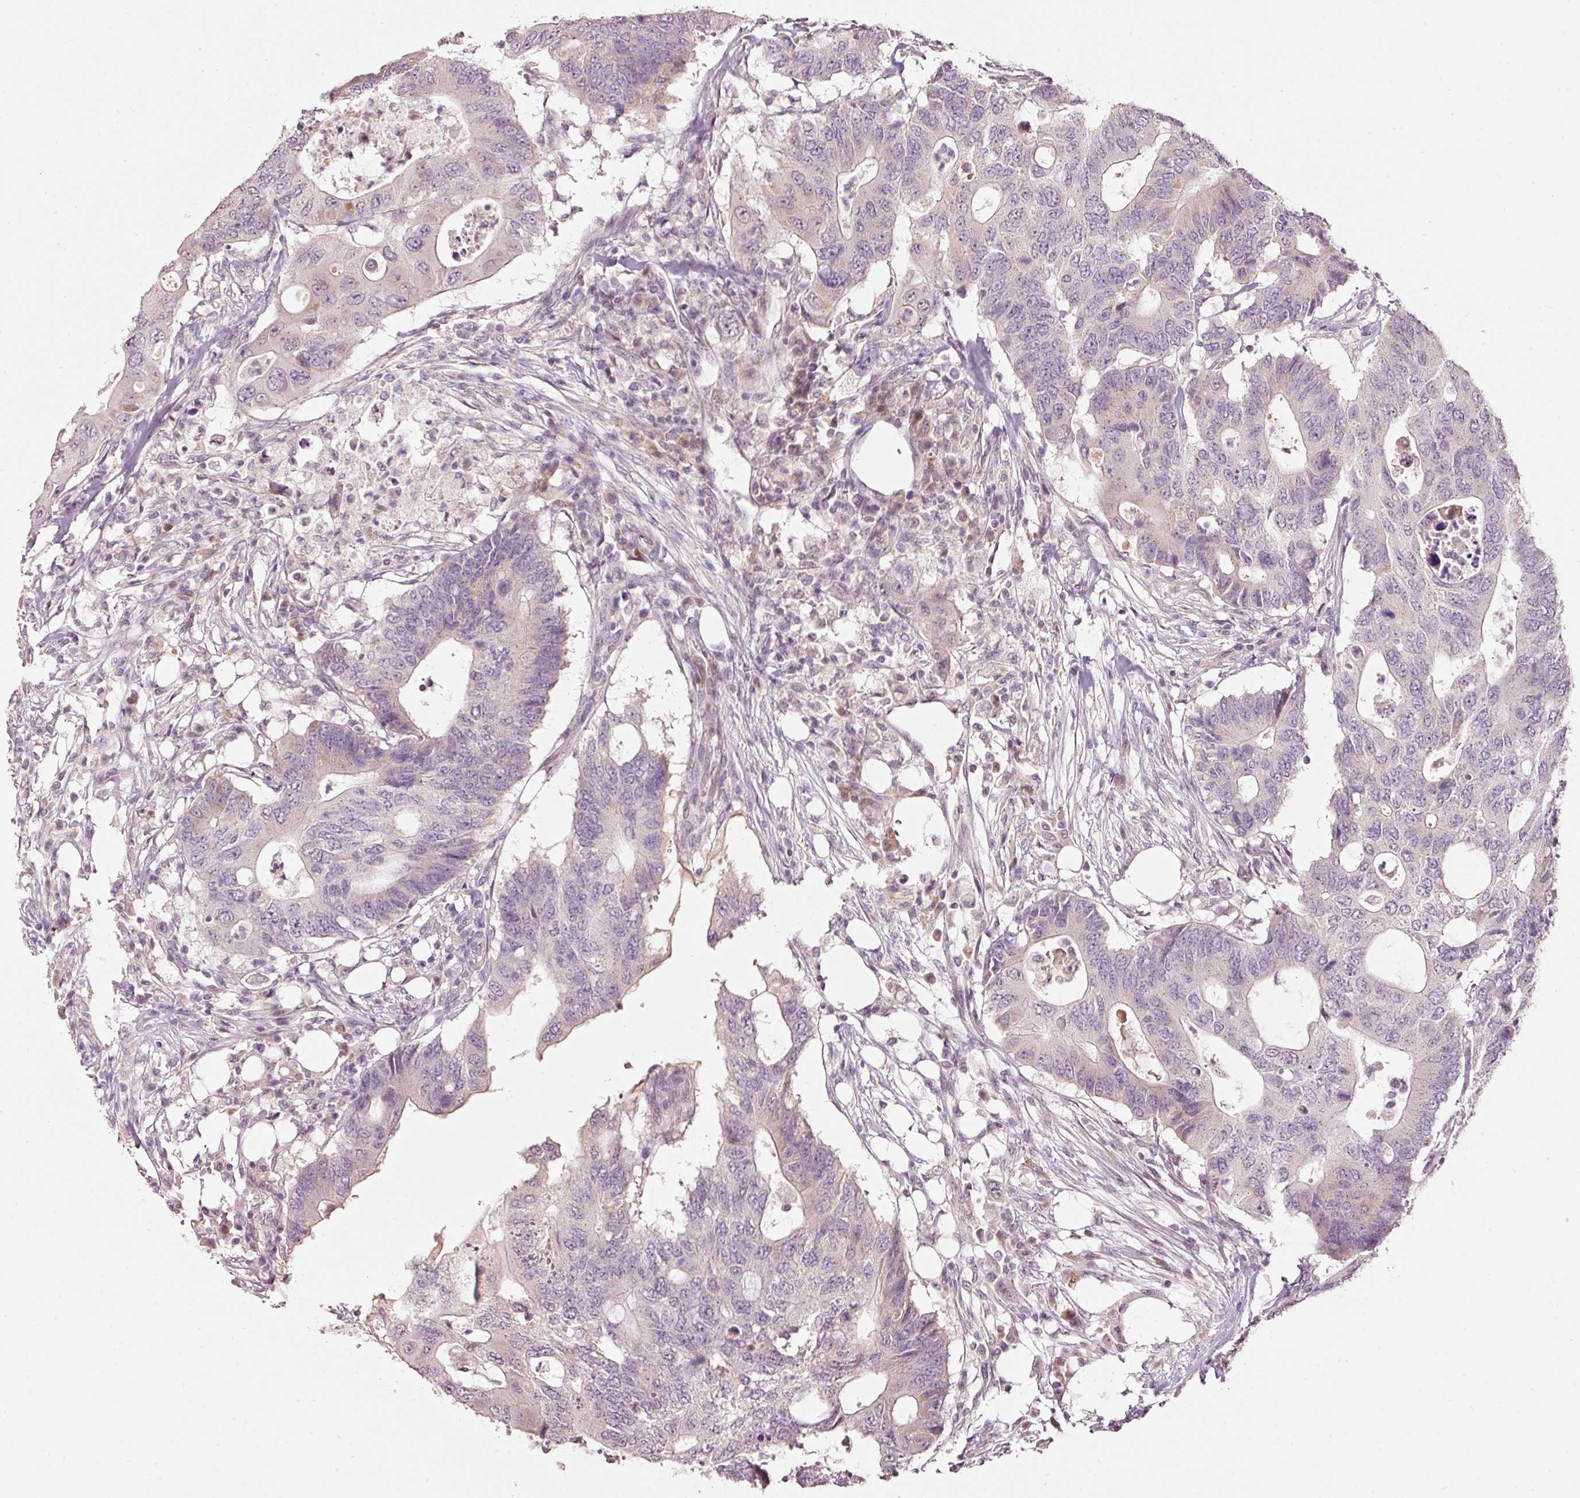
{"staining": {"intensity": "negative", "quantity": "none", "location": "none"}, "tissue": "colorectal cancer", "cell_type": "Tumor cells", "image_type": "cancer", "snomed": [{"axis": "morphology", "description": "Adenocarcinoma, NOS"}, {"axis": "topography", "description": "Colon"}], "caption": "Adenocarcinoma (colorectal) was stained to show a protein in brown. There is no significant positivity in tumor cells. (DAB IHC with hematoxylin counter stain).", "gene": "TOB2", "patient": {"sex": "male", "age": 71}}